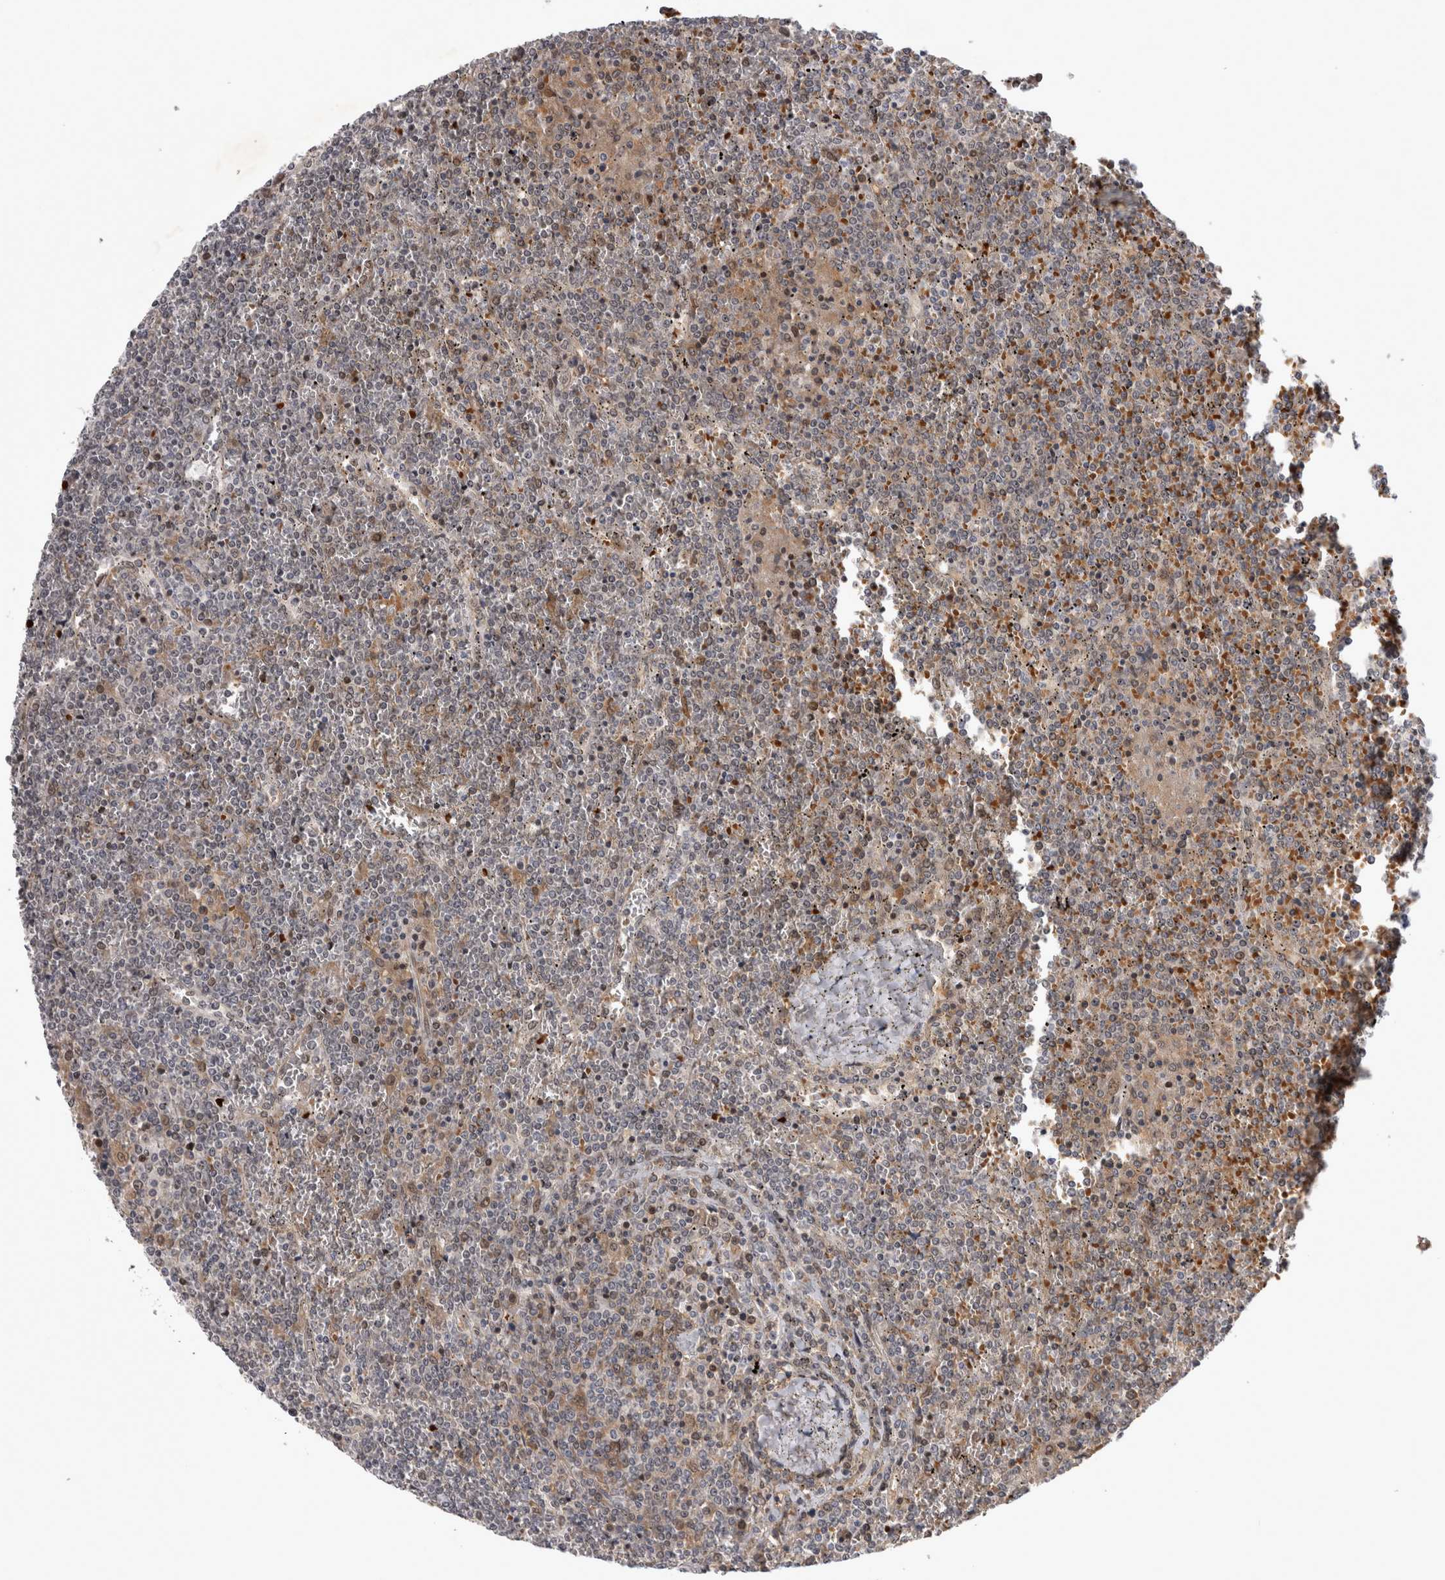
{"staining": {"intensity": "weak", "quantity": "<25%", "location": "nuclear"}, "tissue": "lymphoma", "cell_type": "Tumor cells", "image_type": "cancer", "snomed": [{"axis": "morphology", "description": "Malignant lymphoma, non-Hodgkin's type, Low grade"}, {"axis": "topography", "description": "Spleen"}], "caption": "Human lymphoma stained for a protein using immunohistochemistry exhibits no staining in tumor cells.", "gene": "IFI44", "patient": {"sex": "female", "age": 19}}